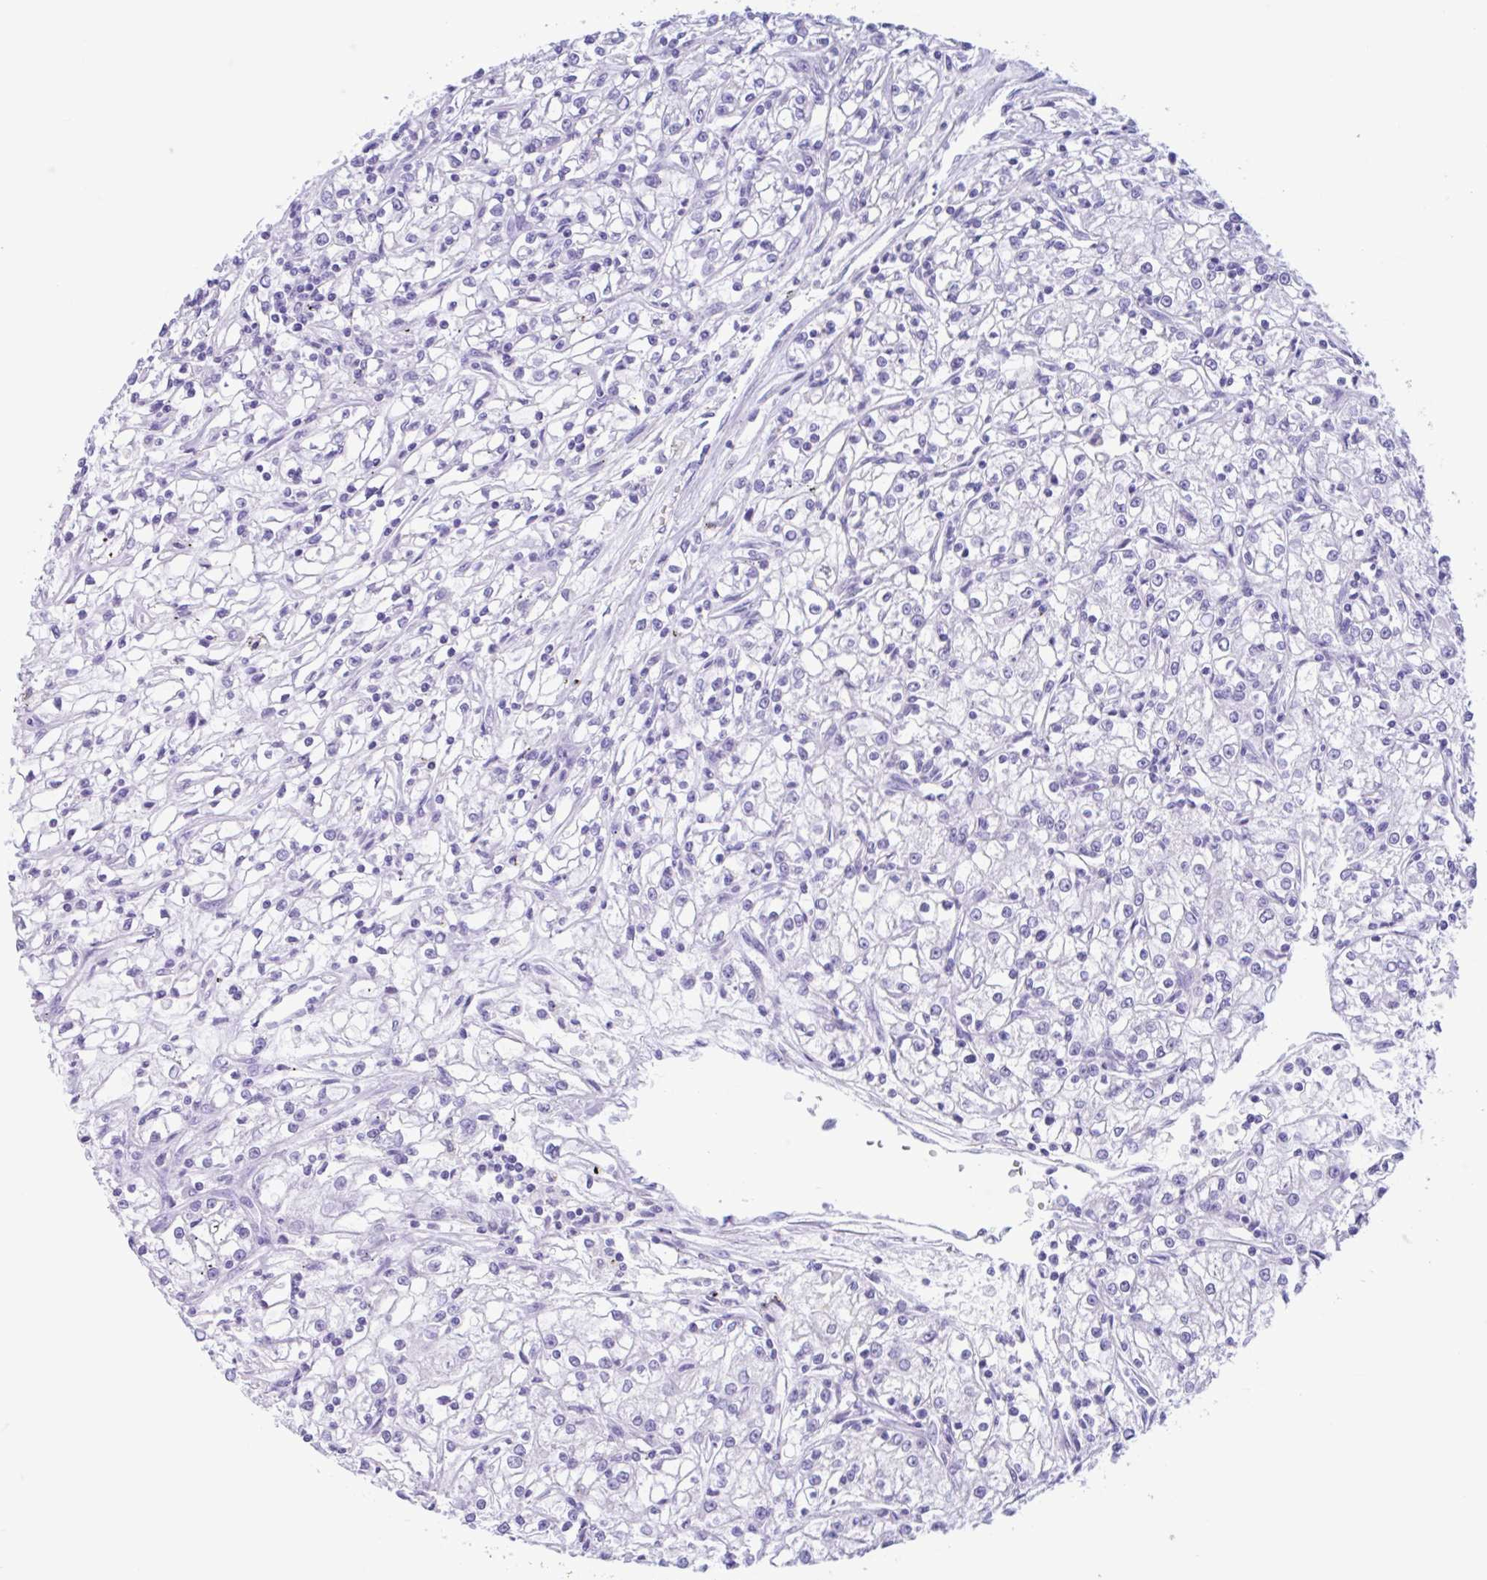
{"staining": {"intensity": "negative", "quantity": "none", "location": "none"}, "tissue": "renal cancer", "cell_type": "Tumor cells", "image_type": "cancer", "snomed": [{"axis": "morphology", "description": "Adenocarcinoma, NOS"}, {"axis": "topography", "description": "Kidney"}], "caption": "Immunohistochemical staining of human renal cancer exhibits no significant staining in tumor cells. (Stains: DAB immunohistochemistry with hematoxylin counter stain, Microscopy: brightfield microscopy at high magnification).", "gene": "IAPP", "patient": {"sex": "female", "age": 59}}